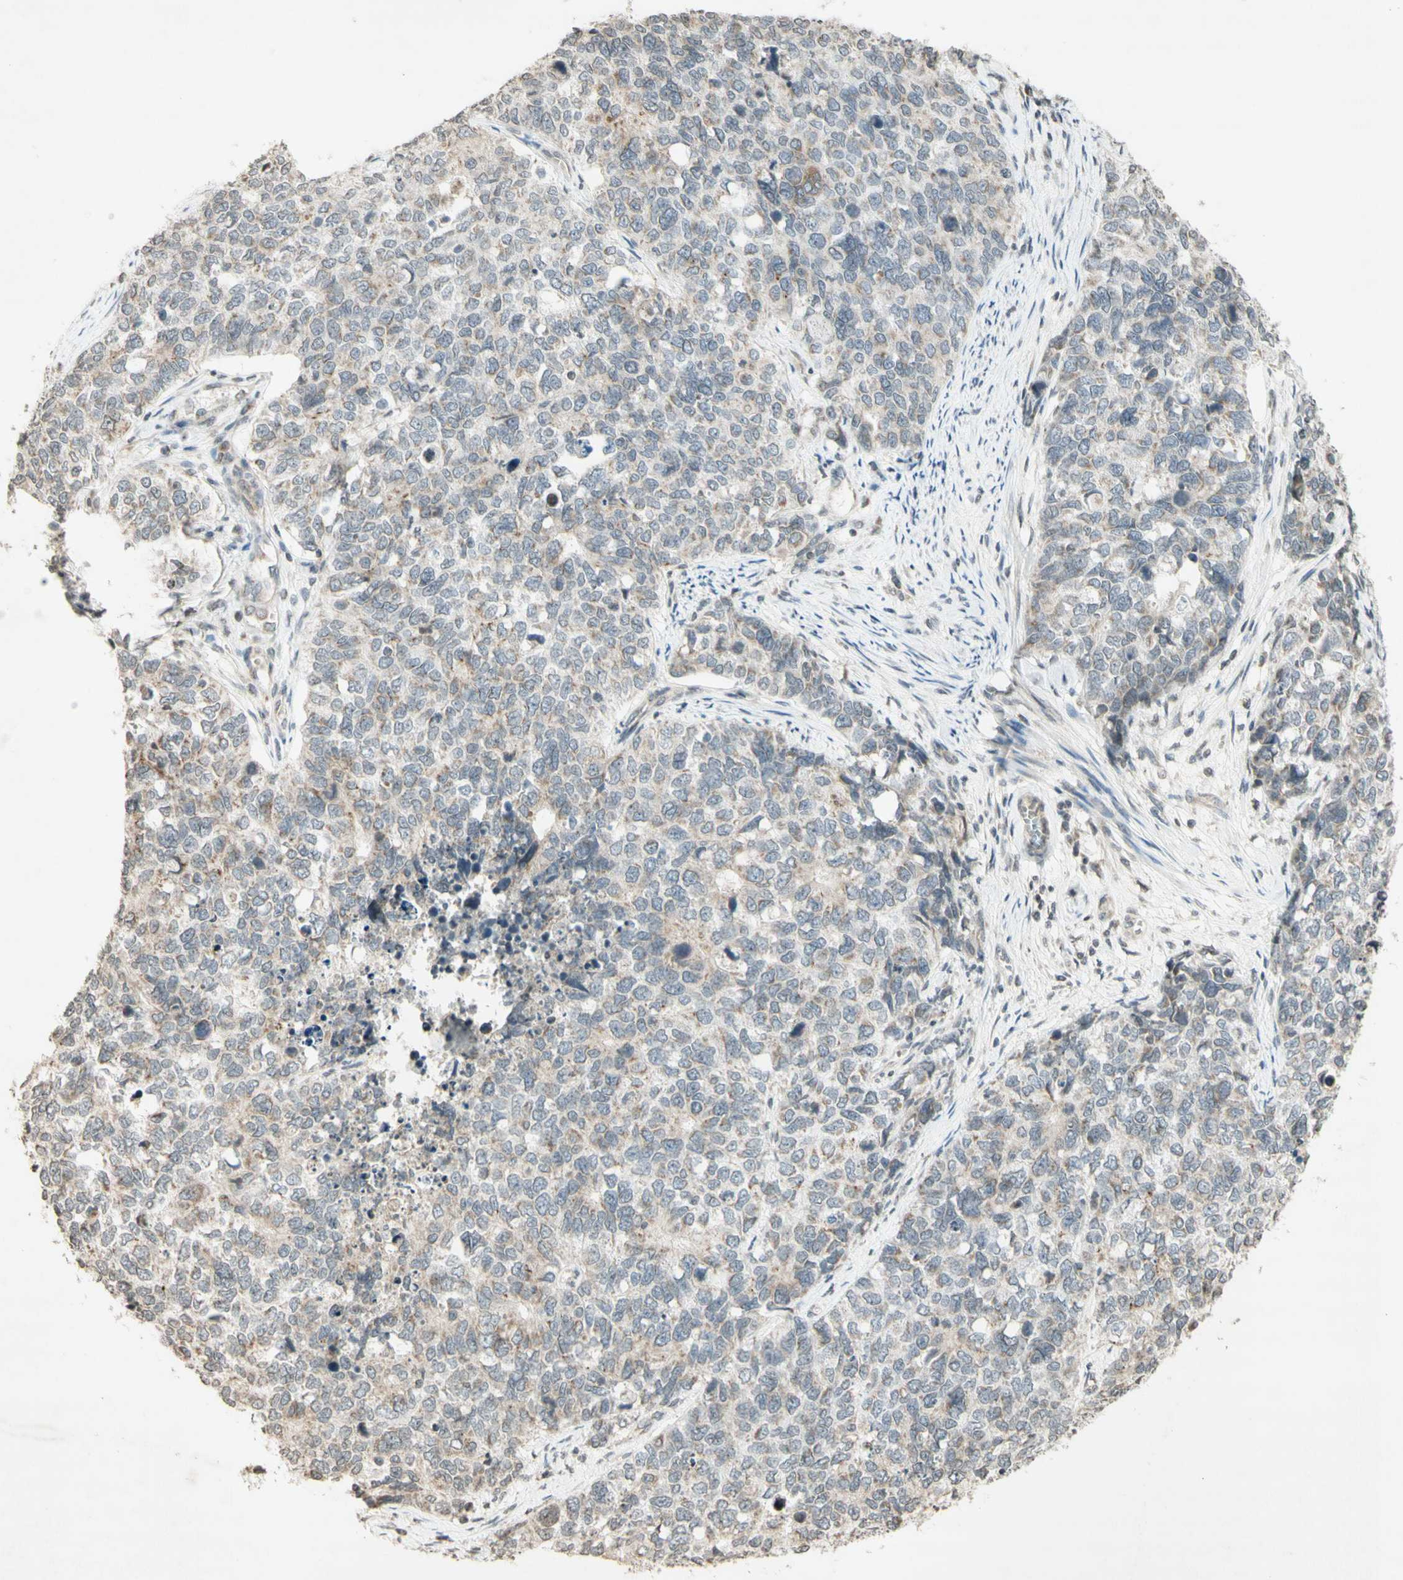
{"staining": {"intensity": "weak", "quantity": "<25%", "location": "cytoplasmic/membranous"}, "tissue": "cervical cancer", "cell_type": "Tumor cells", "image_type": "cancer", "snomed": [{"axis": "morphology", "description": "Squamous cell carcinoma, NOS"}, {"axis": "topography", "description": "Cervix"}], "caption": "Immunohistochemistry (IHC) image of cervical cancer stained for a protein (brown), which exhibits no staining in tumor cells.", "gene": "CCNI", "patient": {"sex": "female", "age": 63}}